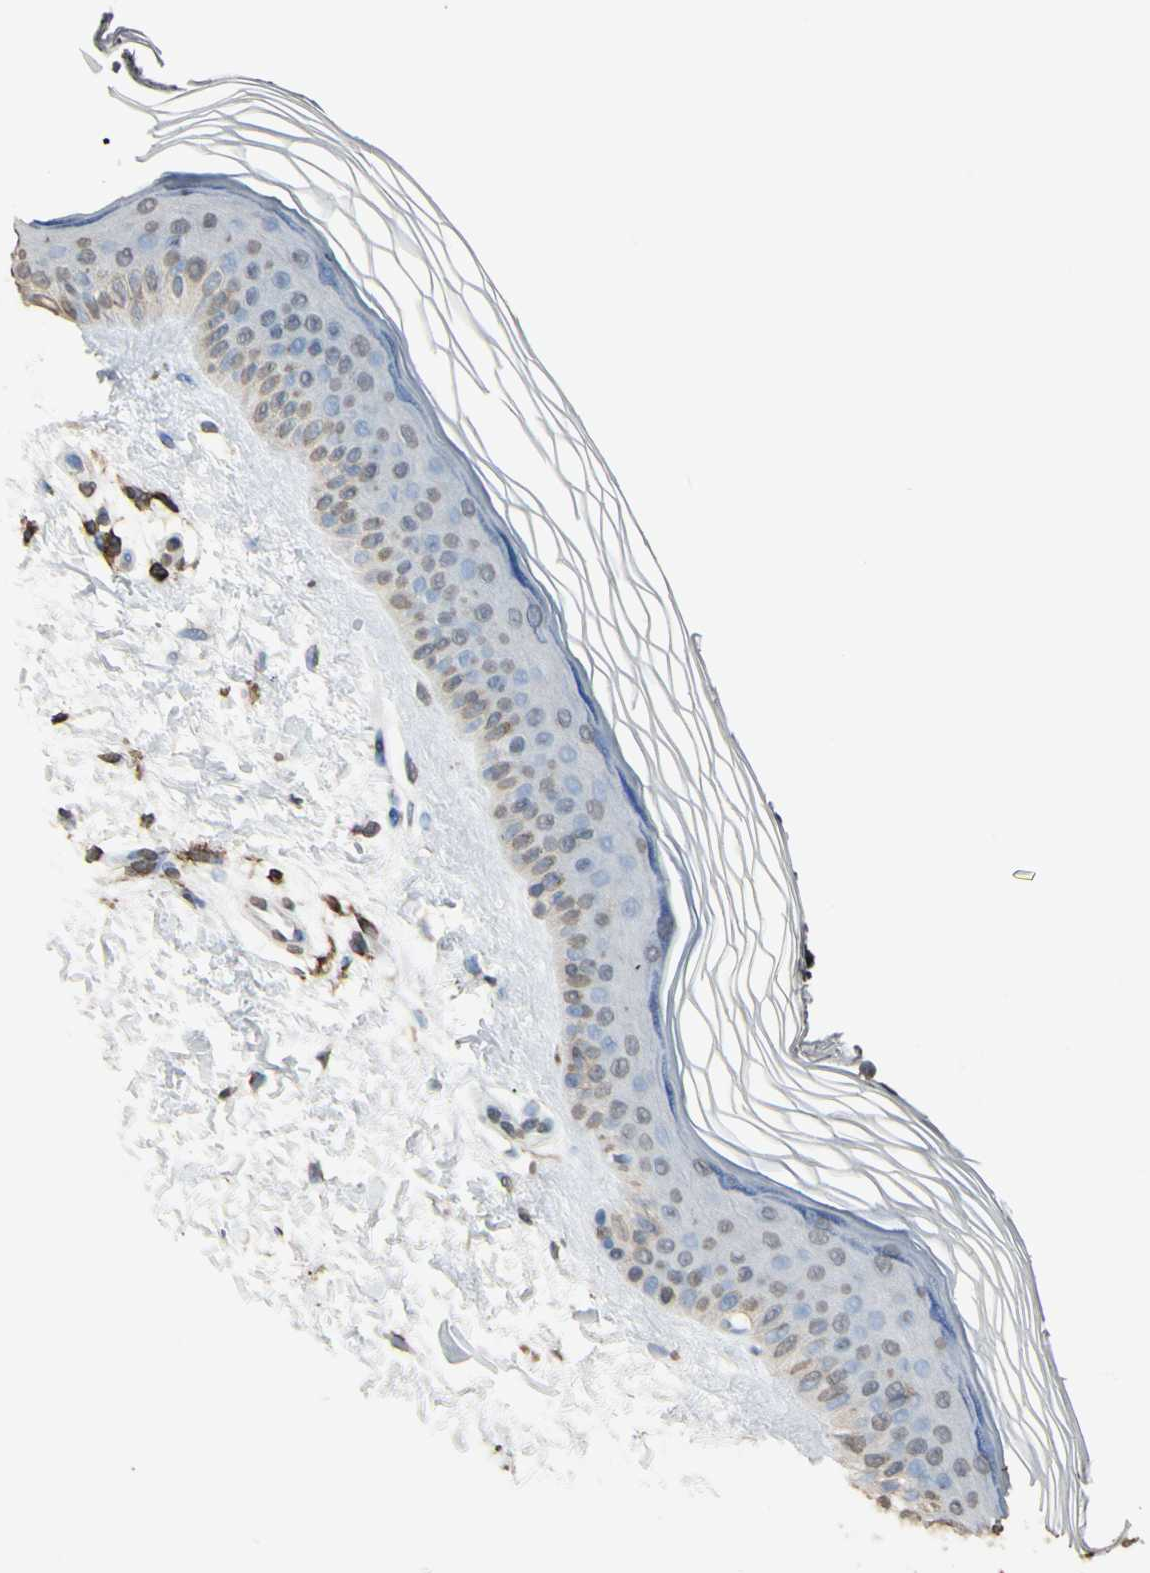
{"staining": {"intensity": "negative", "quantity": "none", "location": "none"}, "tissue": "skin", "cell_type": "Fibroblasts", "image_type": "normal", "snomed": [{"axis": "morphology", "description": "Normal tissue, NOS"}, {"axis": "topography", "description": "Skin"}], "caption": "High power microscopy photomicrograph of an immunohistochemistry image of unremarkable skin, revealing no significant positivity in fibroblasts. (DAB immunohistochemistry (IHC) with hematoxylin counter stain).", "gene": "PSTPIP1", "patient": {"sex": "female", "age": 19}}